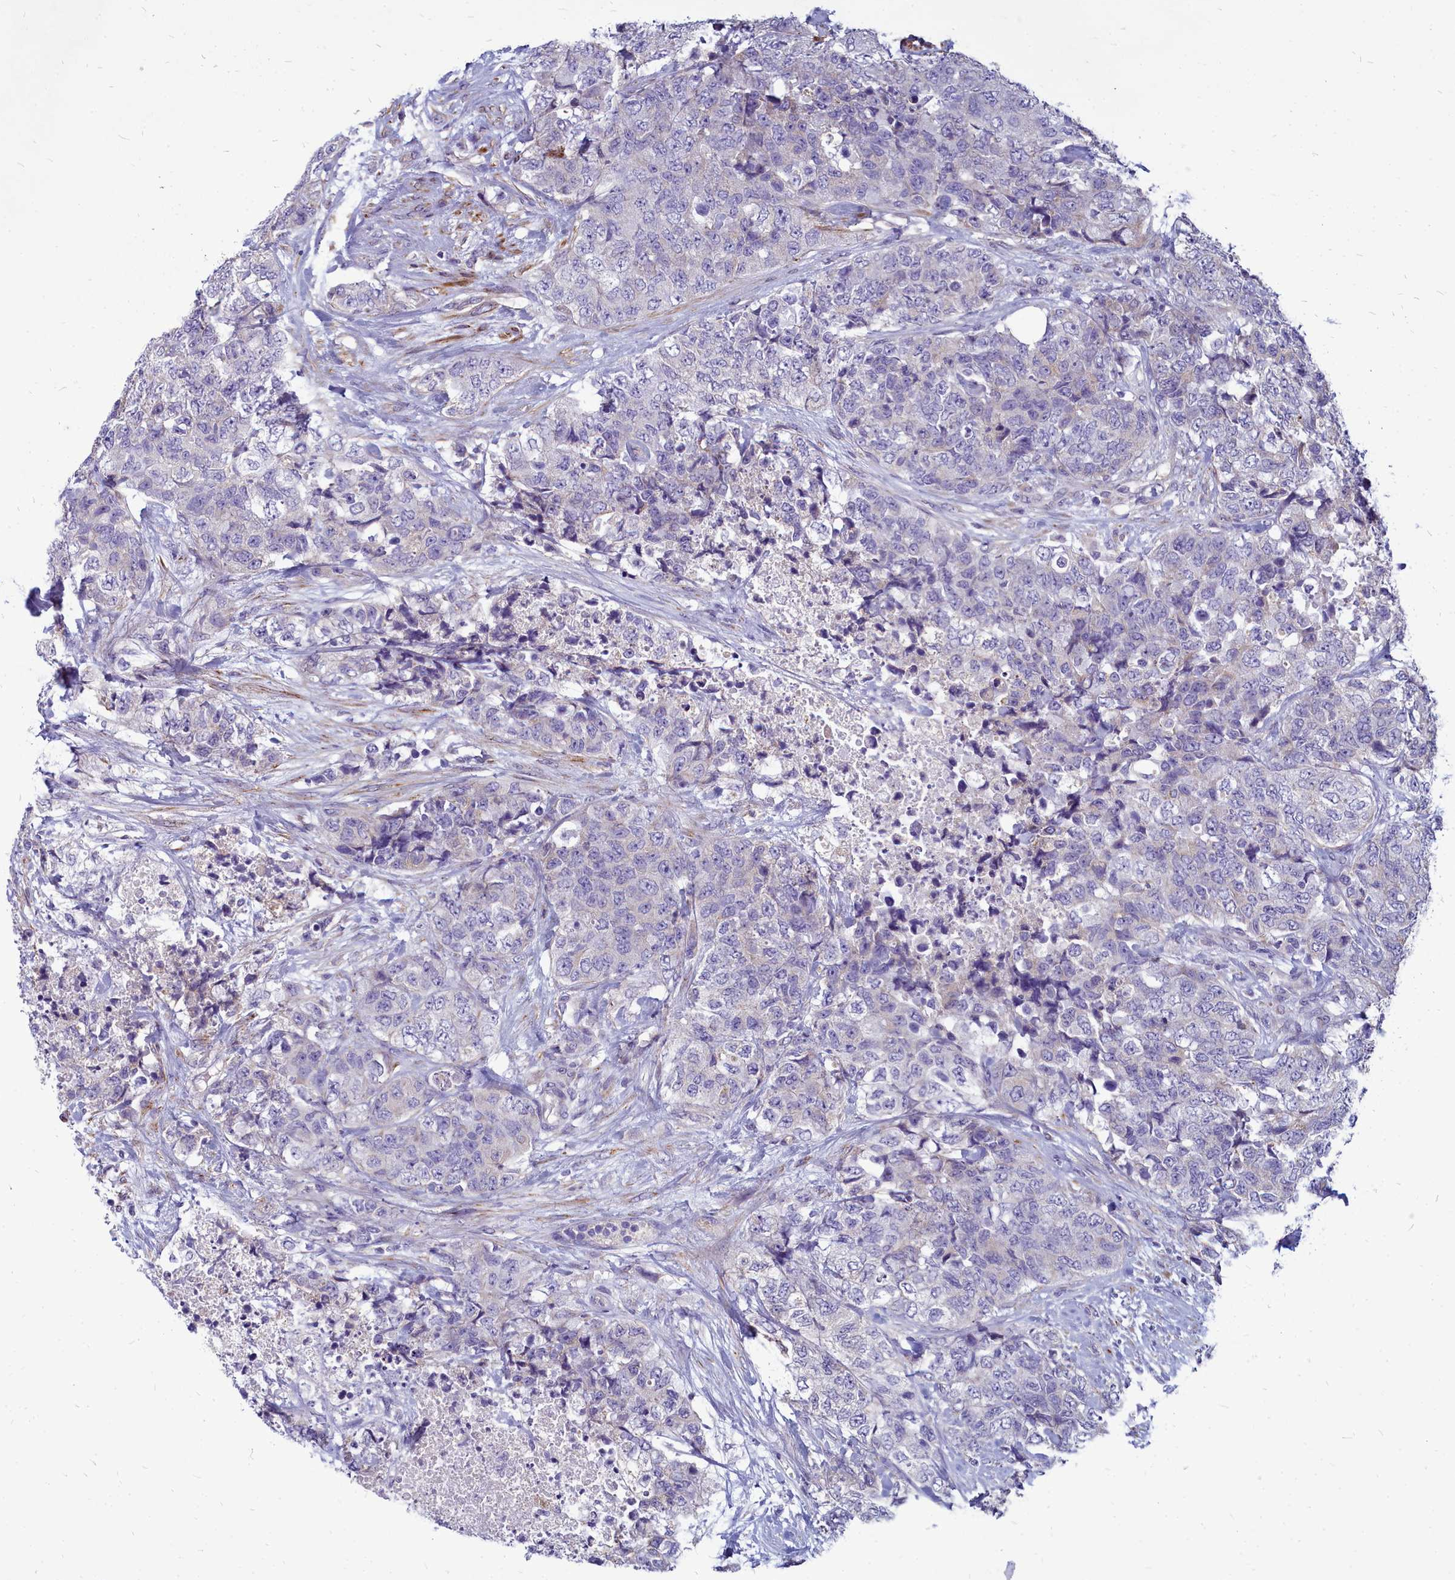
{"staining": {"intensity": "negative", "quantity": "none", "location": "none"}, "tissue": "urothelial cancer", "cell_type": "Tumor cells", "image_type": "cancer", "snomed": [{"axis": "morphology", "description": "Urothelial carcinoma, High grade"}, {"axis": "topography", "description": "Urinary bladder"}], "caption": "IHC of high-grade urothelial carcinoma reveals no staining in tumor cells.", "gene": "SMPD4", "patient": {"sex": "female", "age": 78}}